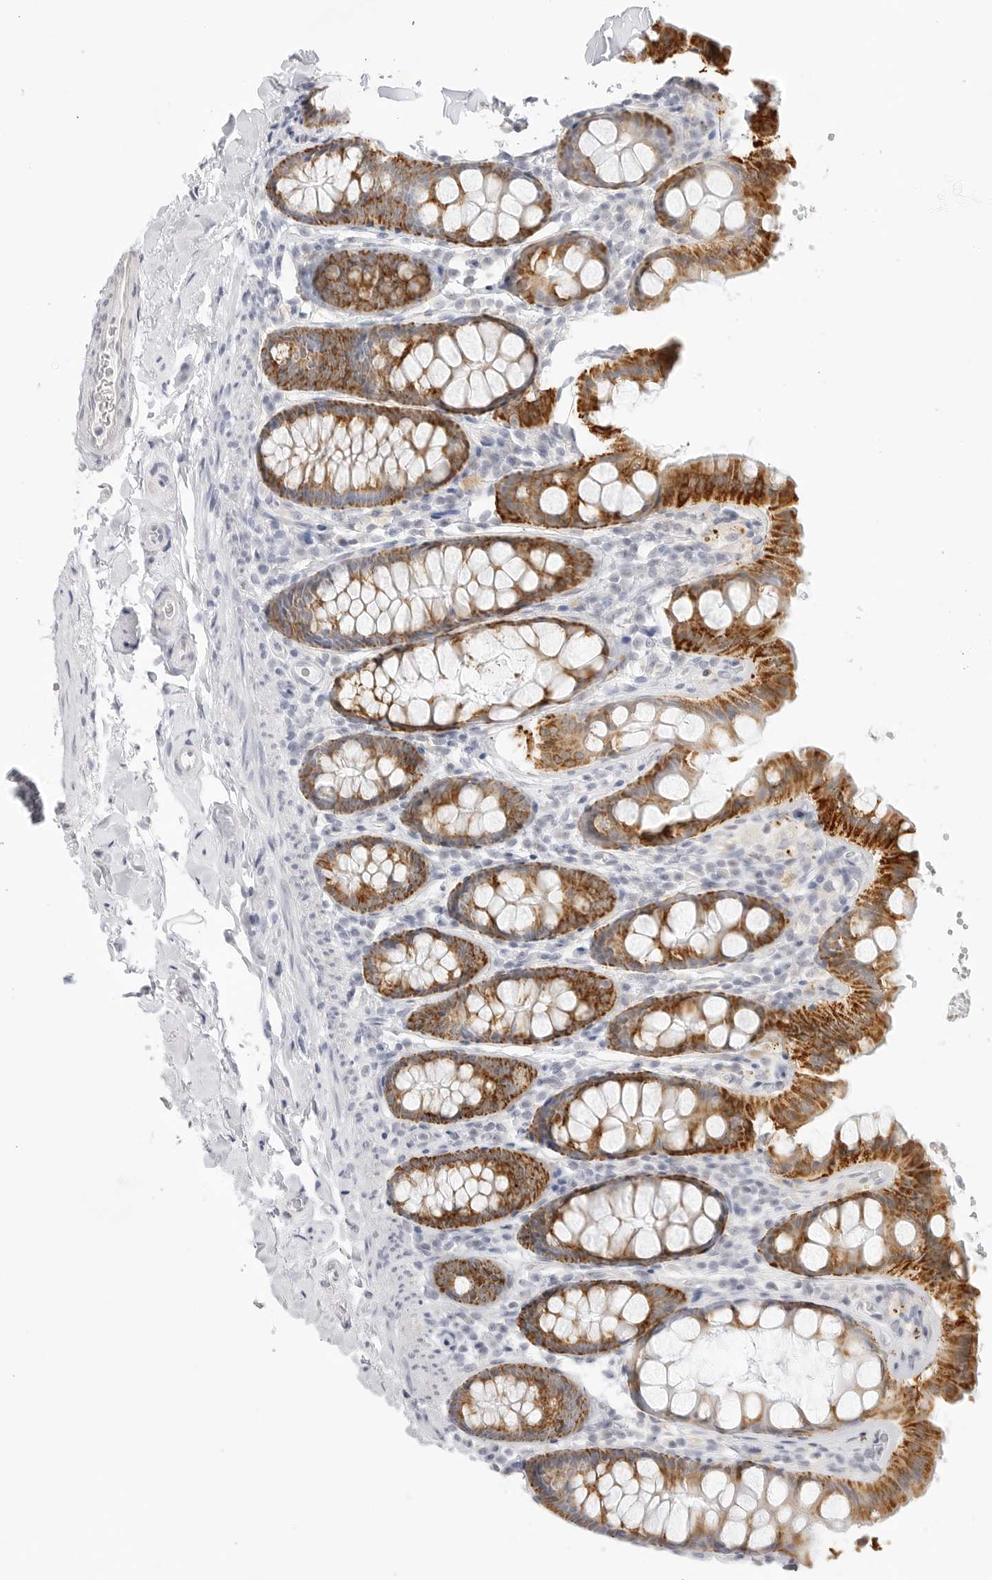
{"staining": {"intensity": "negative", "quantity": "none", "location": "none"}, "tissue": "colon", "cell_type": "Endothelial cells", "image_type": "normal", "snomed": [{"axis": "morphology", "description": "Normal tissue, NOS"}, {"axis": "topography", "description": "Colon"}, {"axis": "topography", "description": "Peripheral nerve tissue"}], "caption": "DAB (3,3'-diaminobenzidine) immunohistochemical staining of unremarkable colon demonstrates no significant expression in endothelial cells.", "gene": "HMGCS2", "patient": {"sex": "female", "age": 61}}